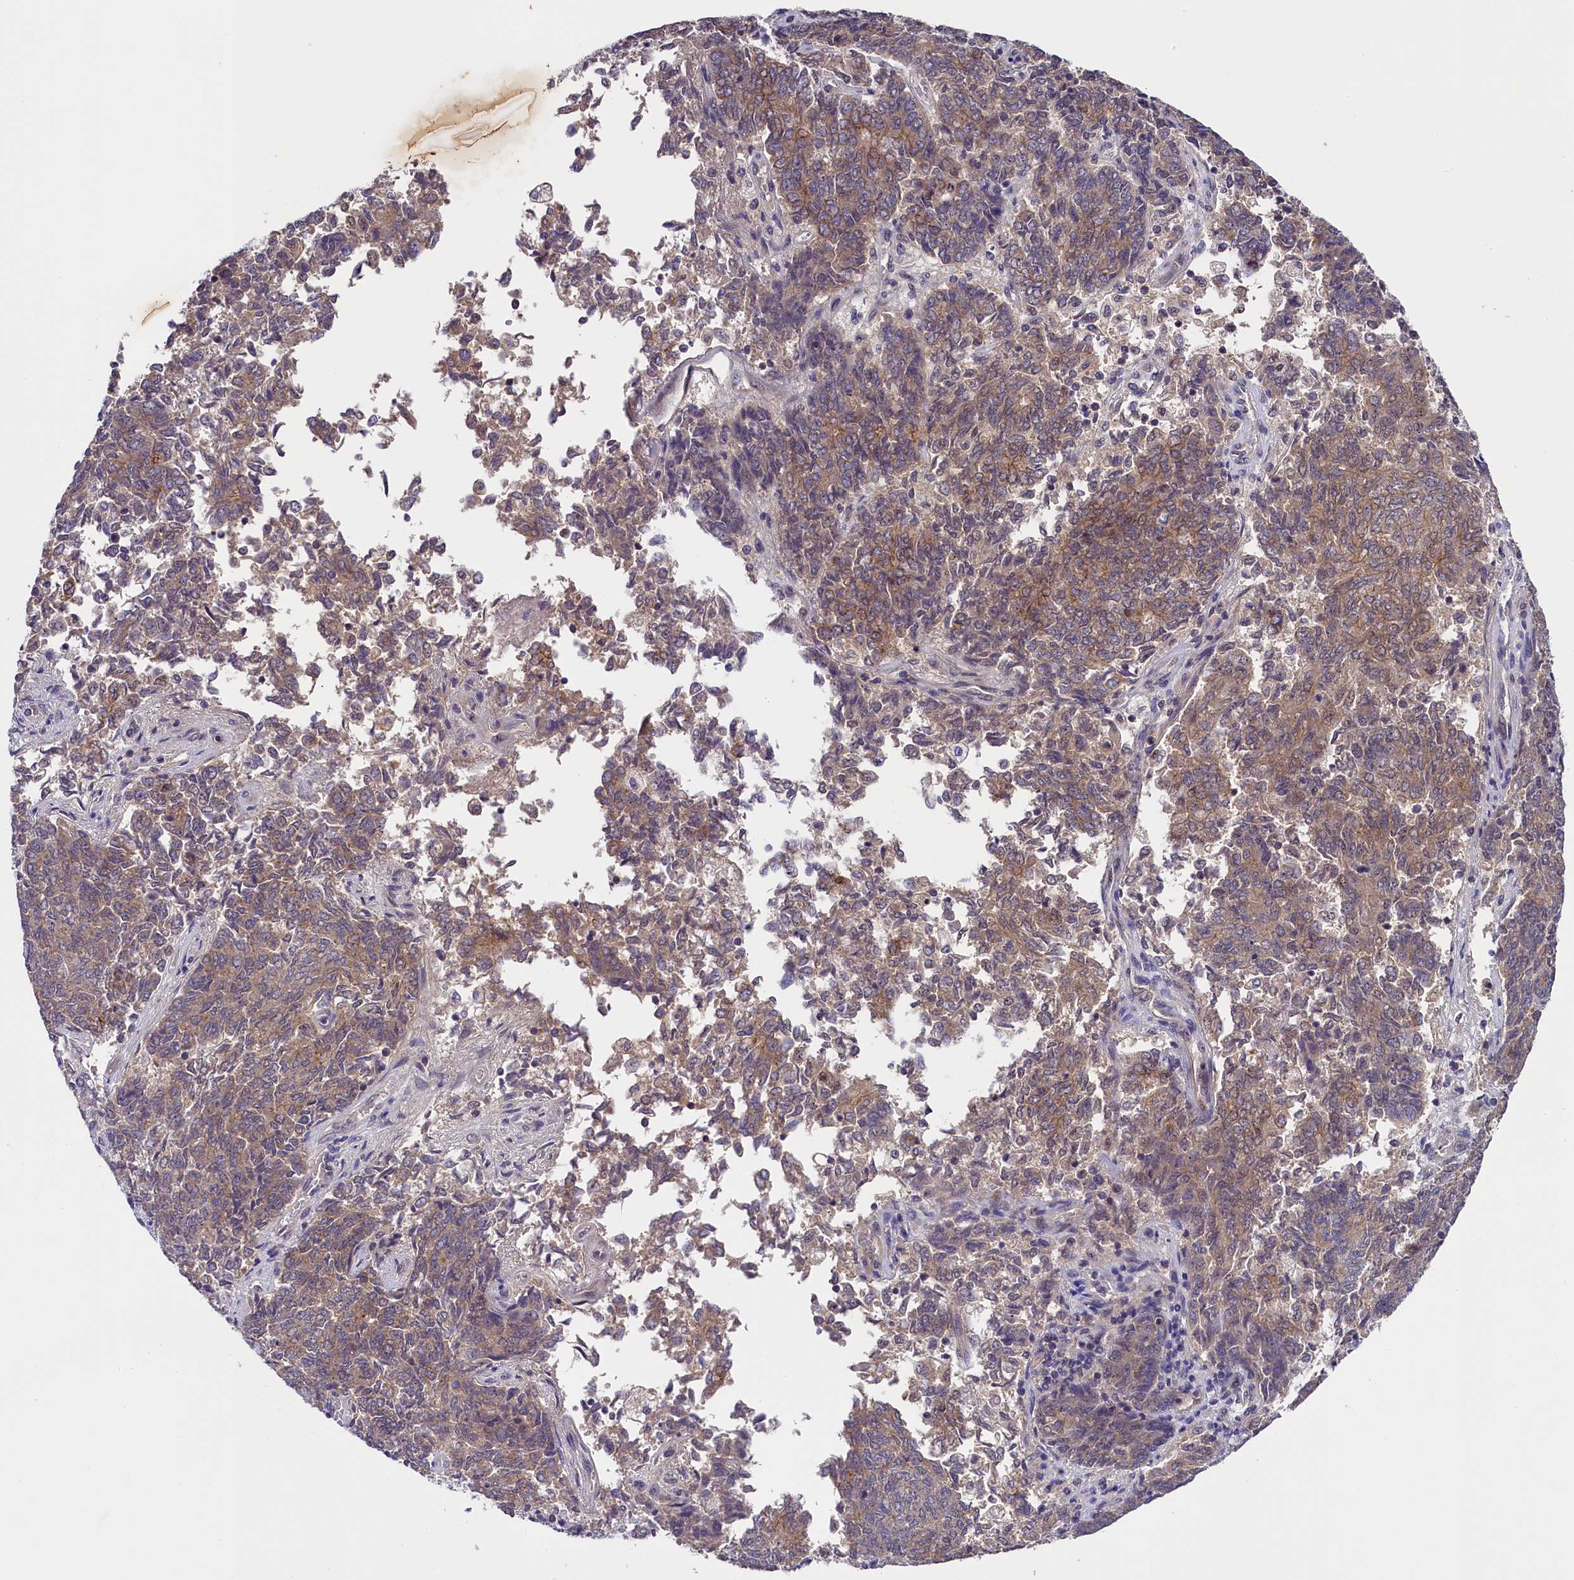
{"staining": {"intensity": "moderate", "quantity": "25%-75%", "location": "cytoplasmic/membranous"}, "tissue": "endometrial cancer", "cell_type": "Tumor cells", "image_type": "cancer", "snomed": [{"axis": "morphology", "description": "Adenocarcinoma, NOS"}, {"axis": "topography", "description": "Endometrium"}], "caption": "An image showing moderate cytoplasmic/membranous expression in about 25%-75% of tumor cells in endometrial cancer, as visualized by brown immunohistochemical staining.", "gene": "ENKD1", "patient": {"sex": "female", "age": 80}}